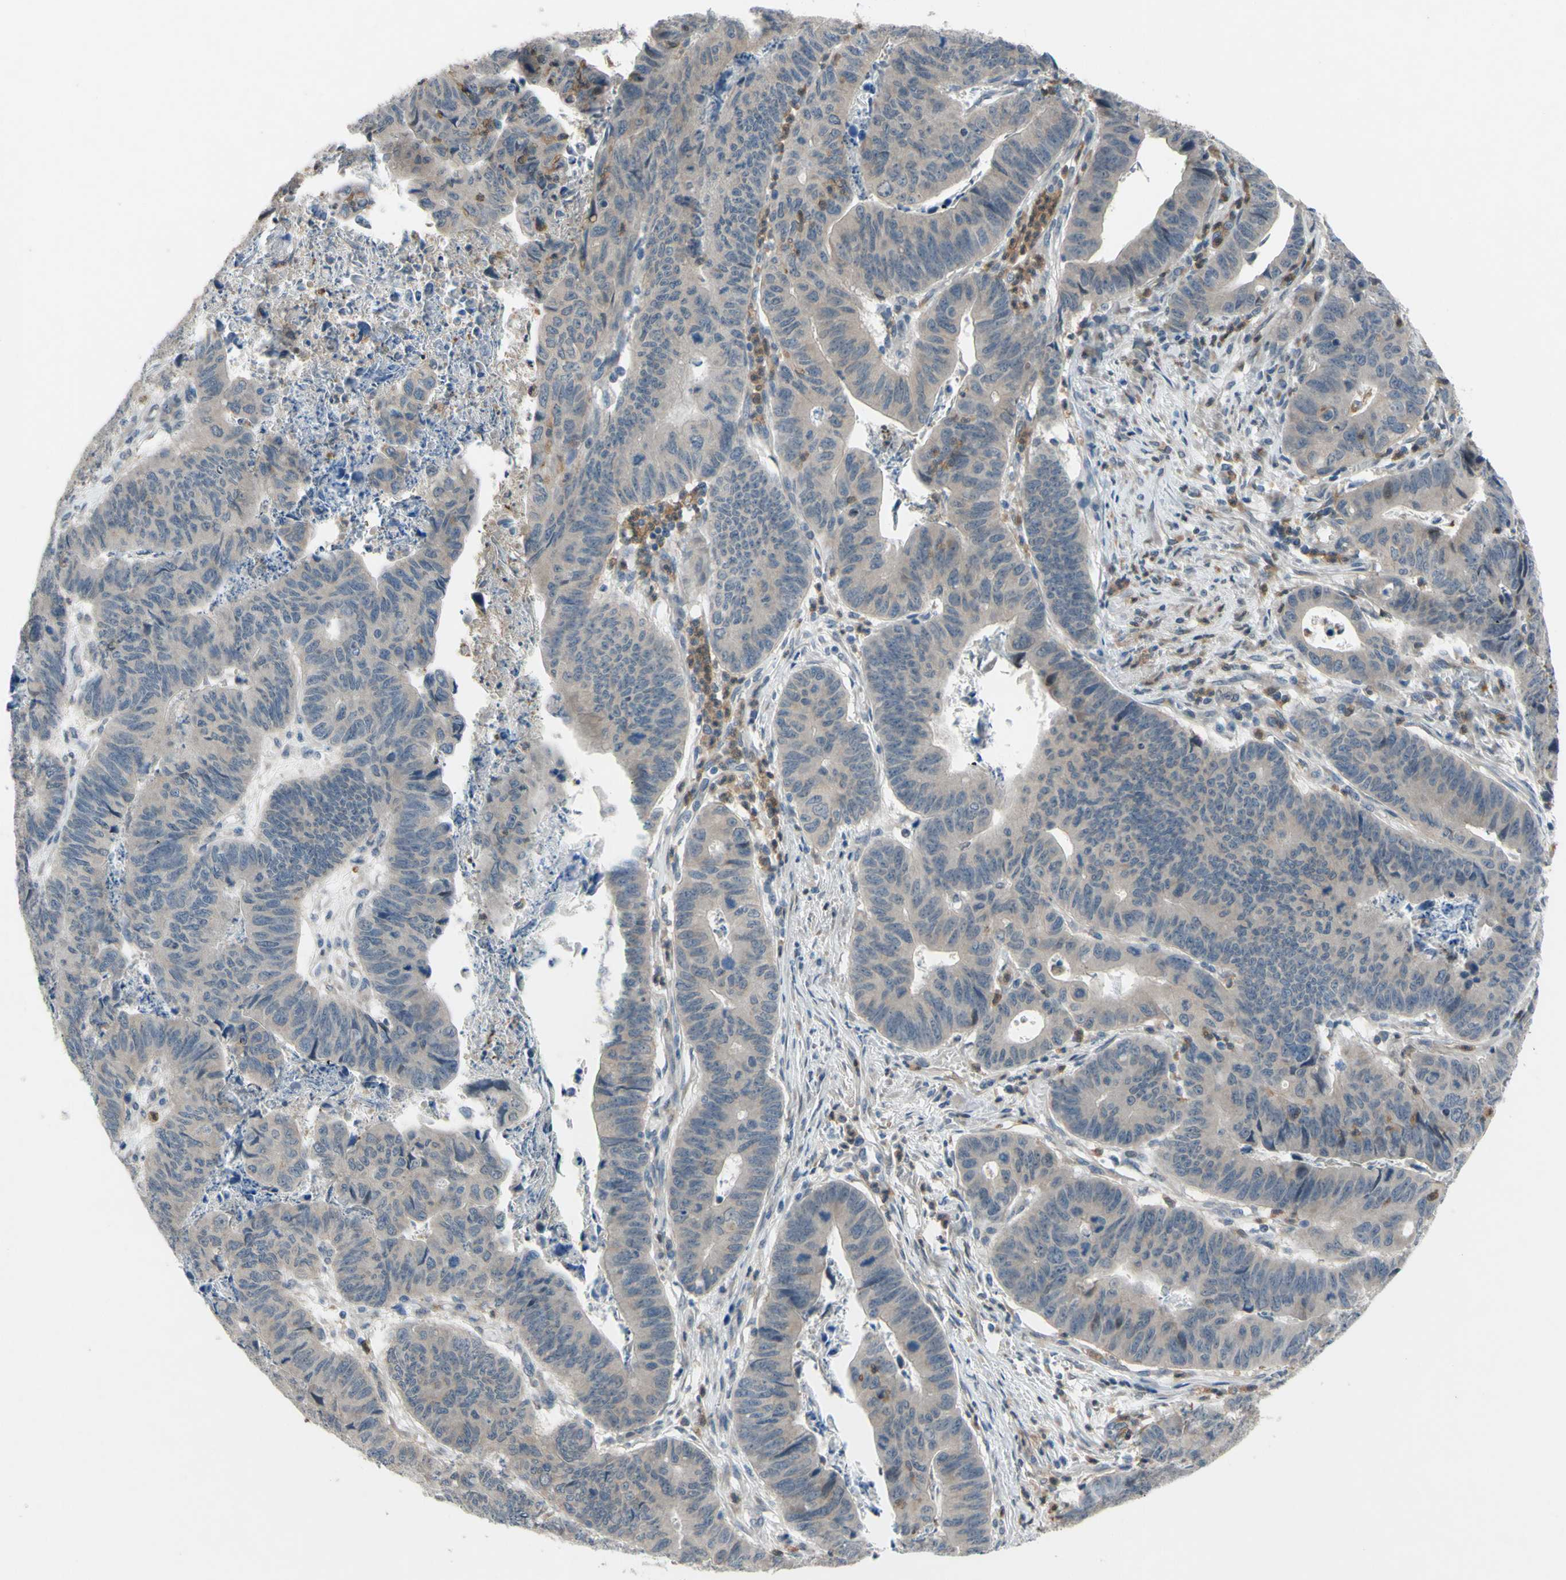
{"staining": {"intensity": "weak", "quantity": ">75%", "location": "cytoplasmic/membranous"}, "tissue": "stomach cancer", "cell_type": "Tumor cells", "image_type": "cancer", "snomed": [{"axis": "morphology", "description": "Adenocarcinoma, NOS"}, {"axis": "topography", "description": "Stomach, lower"}], "caption": "Approximately >75% of tumor cells in human stomach adenocarcinoma display weak cytoplasmic/membranous protein staining as visualized by brown immunohistochemical staining.", "gene": "GRAMD2B", "patient": {"sex": "male", "age": 77}}